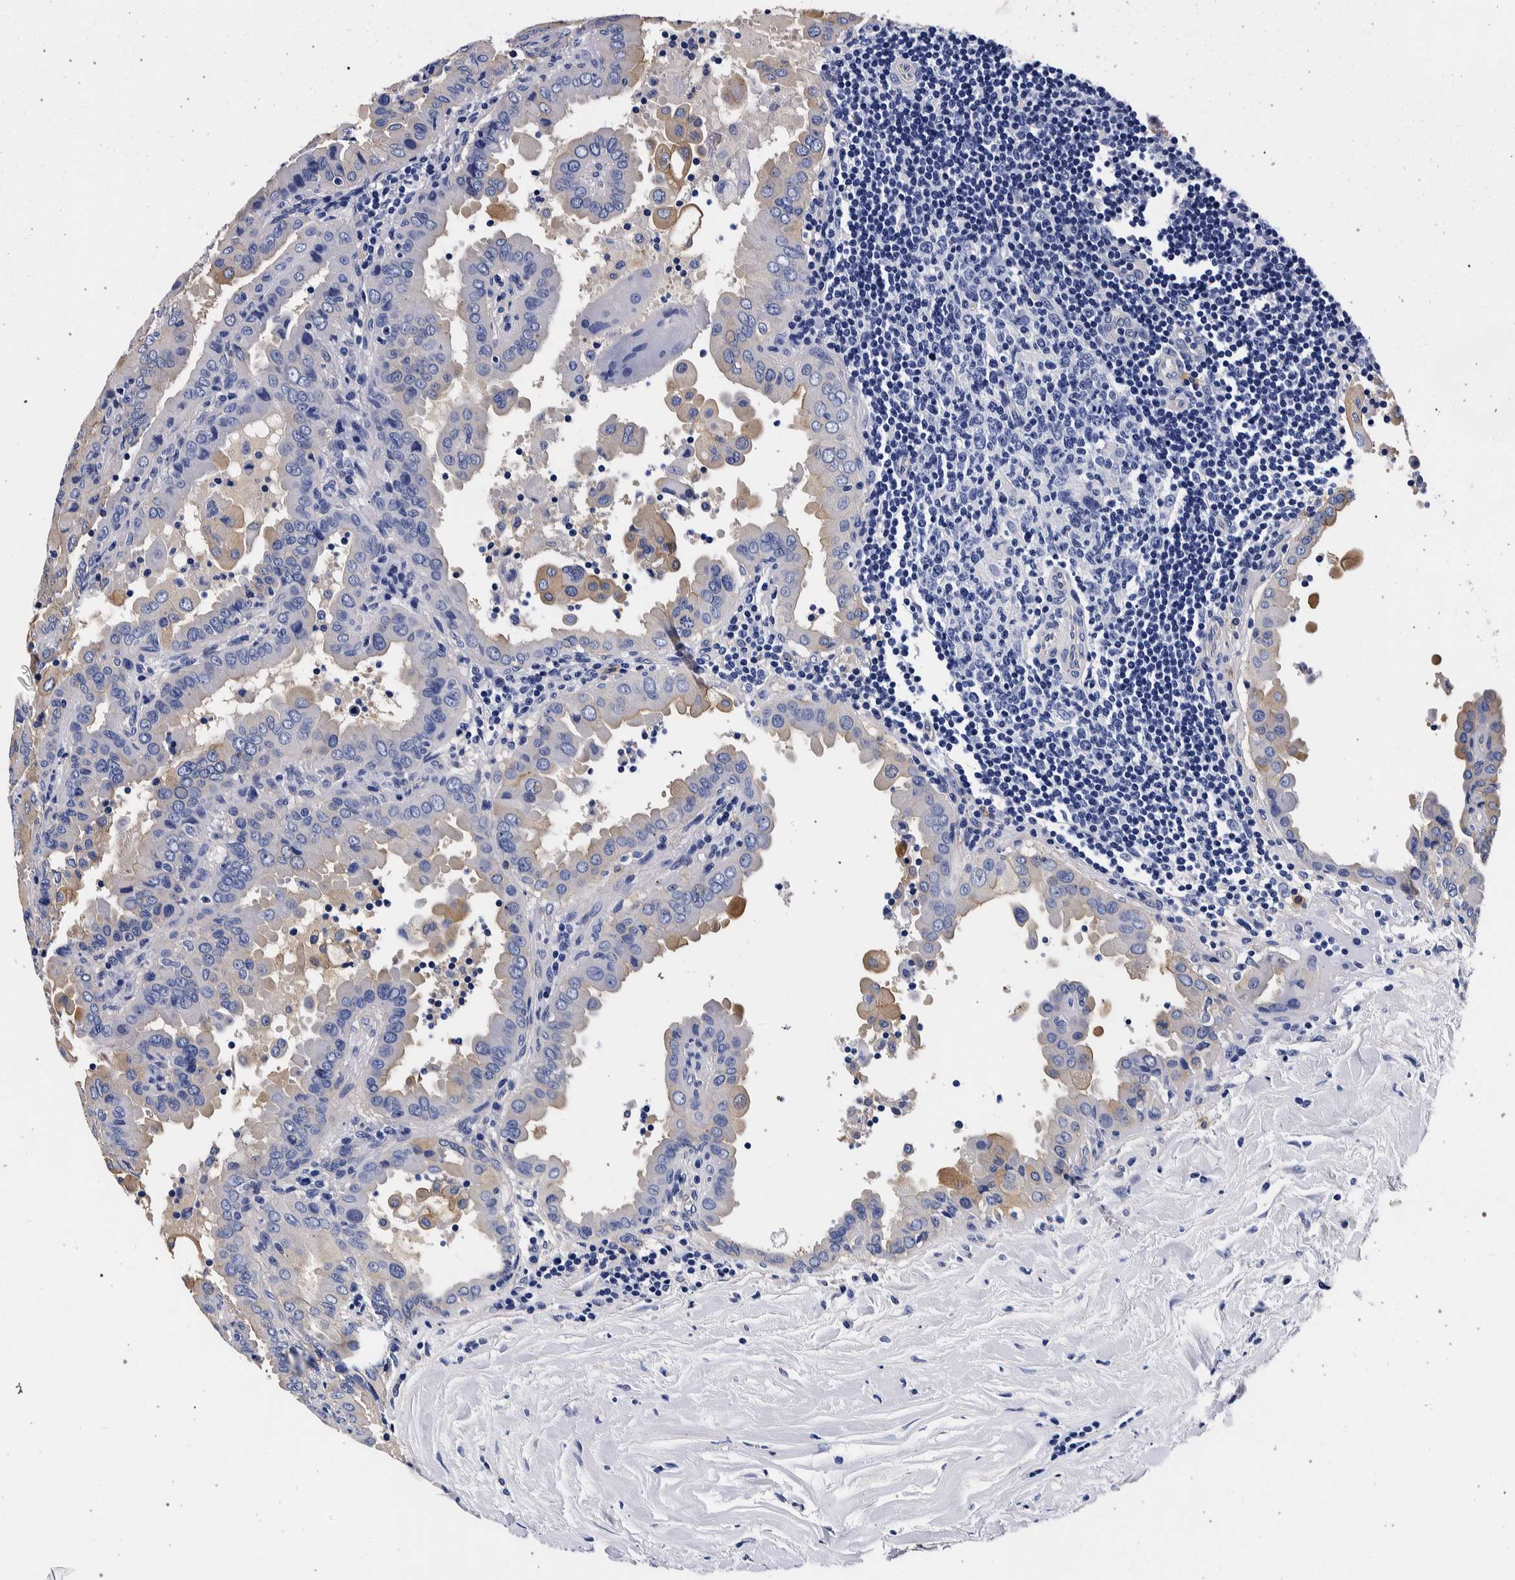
{"staining": {"intensity": "weak", "quantity": "<25%", "location": "cytoplasmic/membranous"}, "tissue": "thyroid cancer", "cell_type": "Tumor cells", "image_type": "cancer", "snomed": [{"axis": "morphology", "description": "Papillary adenocarcinoma, NOS"}, {"axis": "topography", "description": "Thyroid gland"}], "caption": "This is a micrograph of immunohistochemistry staining of papillary adenocarcinoma (thyroid), which shows no positivity in tumor cells.", "gene": "NIBAN2", "patient": {"sex": "male", "age": 33}}